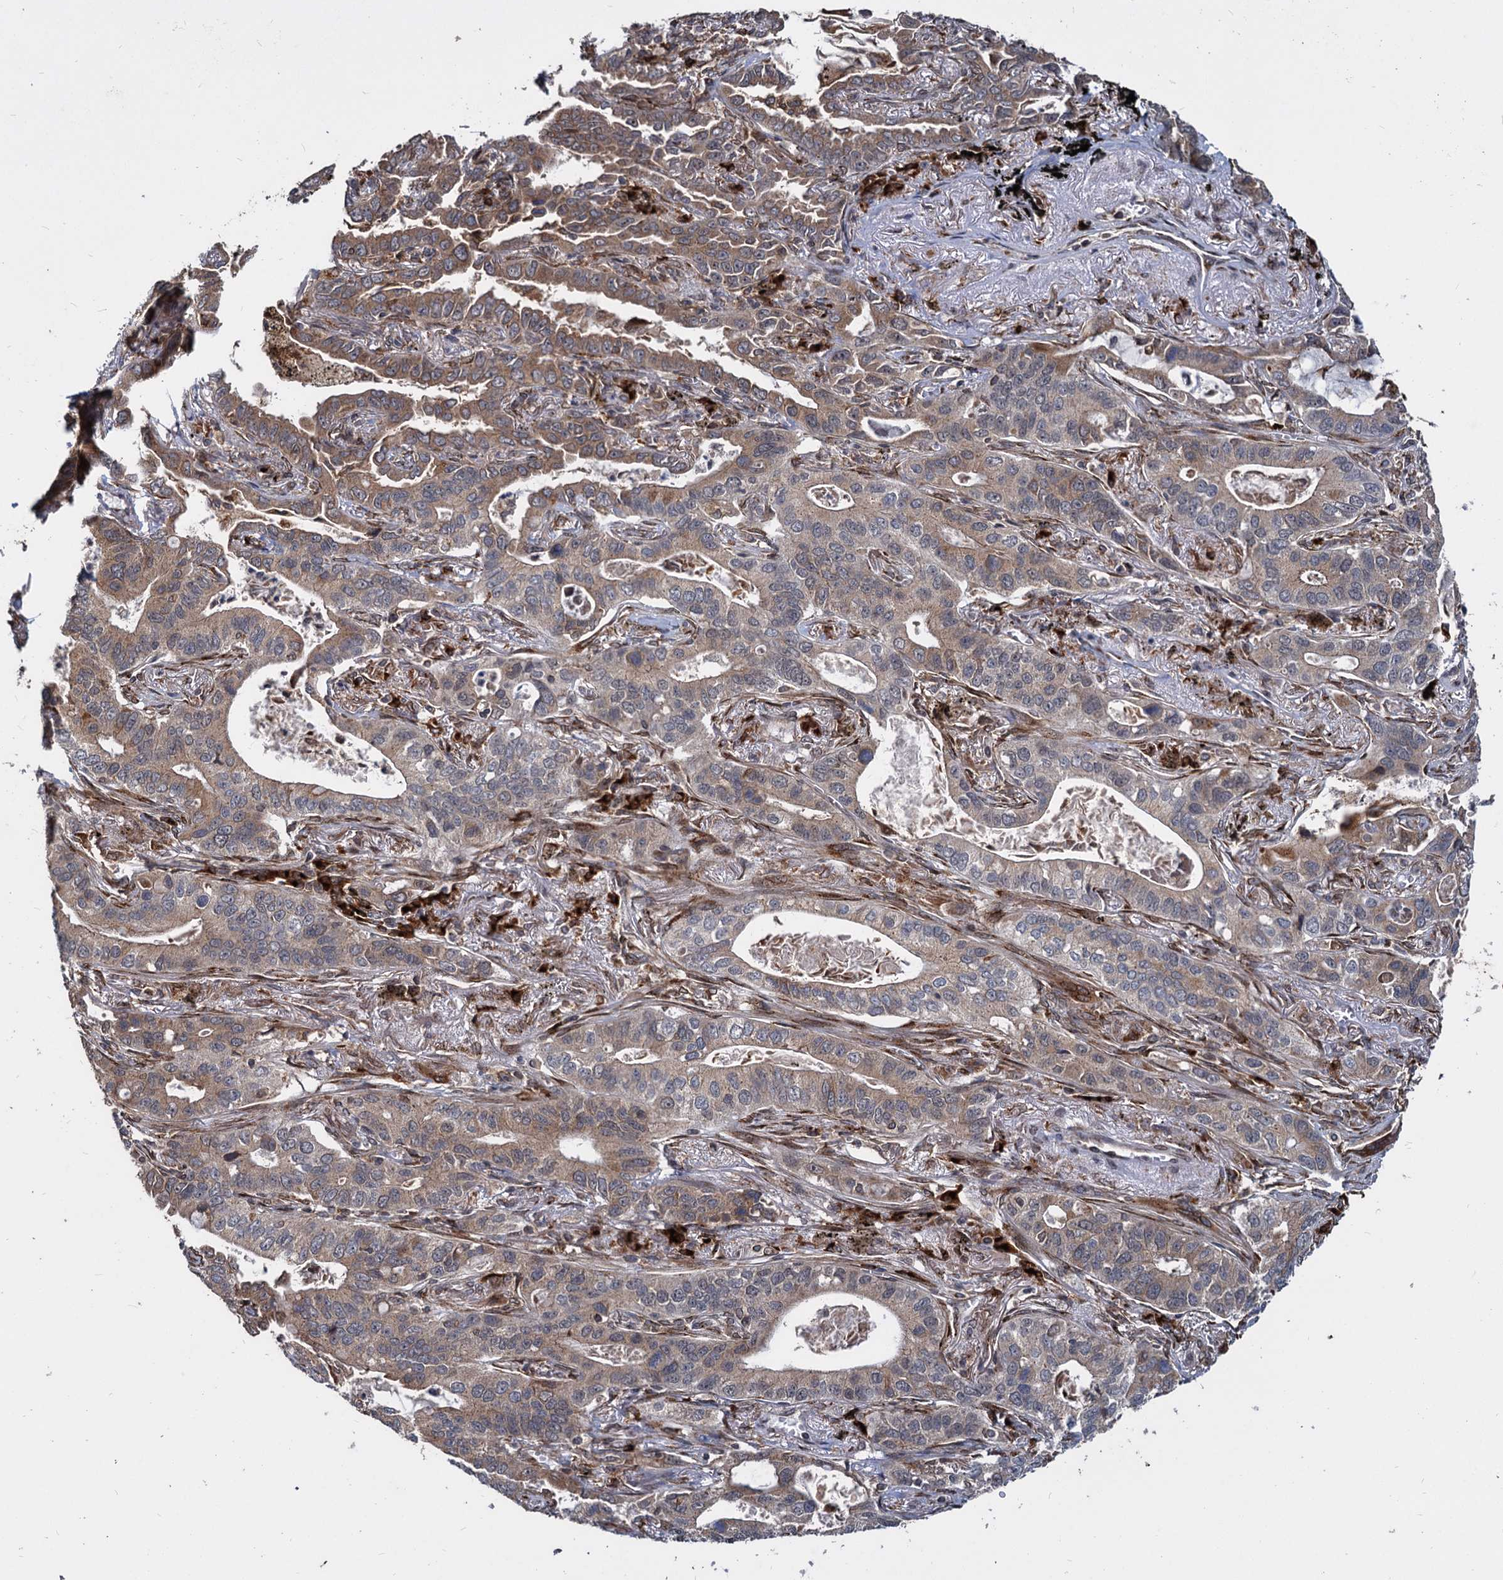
{"staining": {"intensity": "moderate", "quantity": ">75%", "location": "cytoplasmic/membranous"}, "tissue": "lung cancer", "cell_type": "Tumor cells", "image_type": "cancer", "snomed": [{"axis": "morphology", "description": "Adenocarcinoma, NOS"}, {"axis": "topography", "description": "Lung"}], "caption": "Lung adenocarcinoma tissue demonstrates moderate cytoplasmic/membranous staining in about >75% of tumor cells, visualized by immunohistochemistry.", "gene": "SAAL1", "patient": {"sex": "male", "age": 67}}